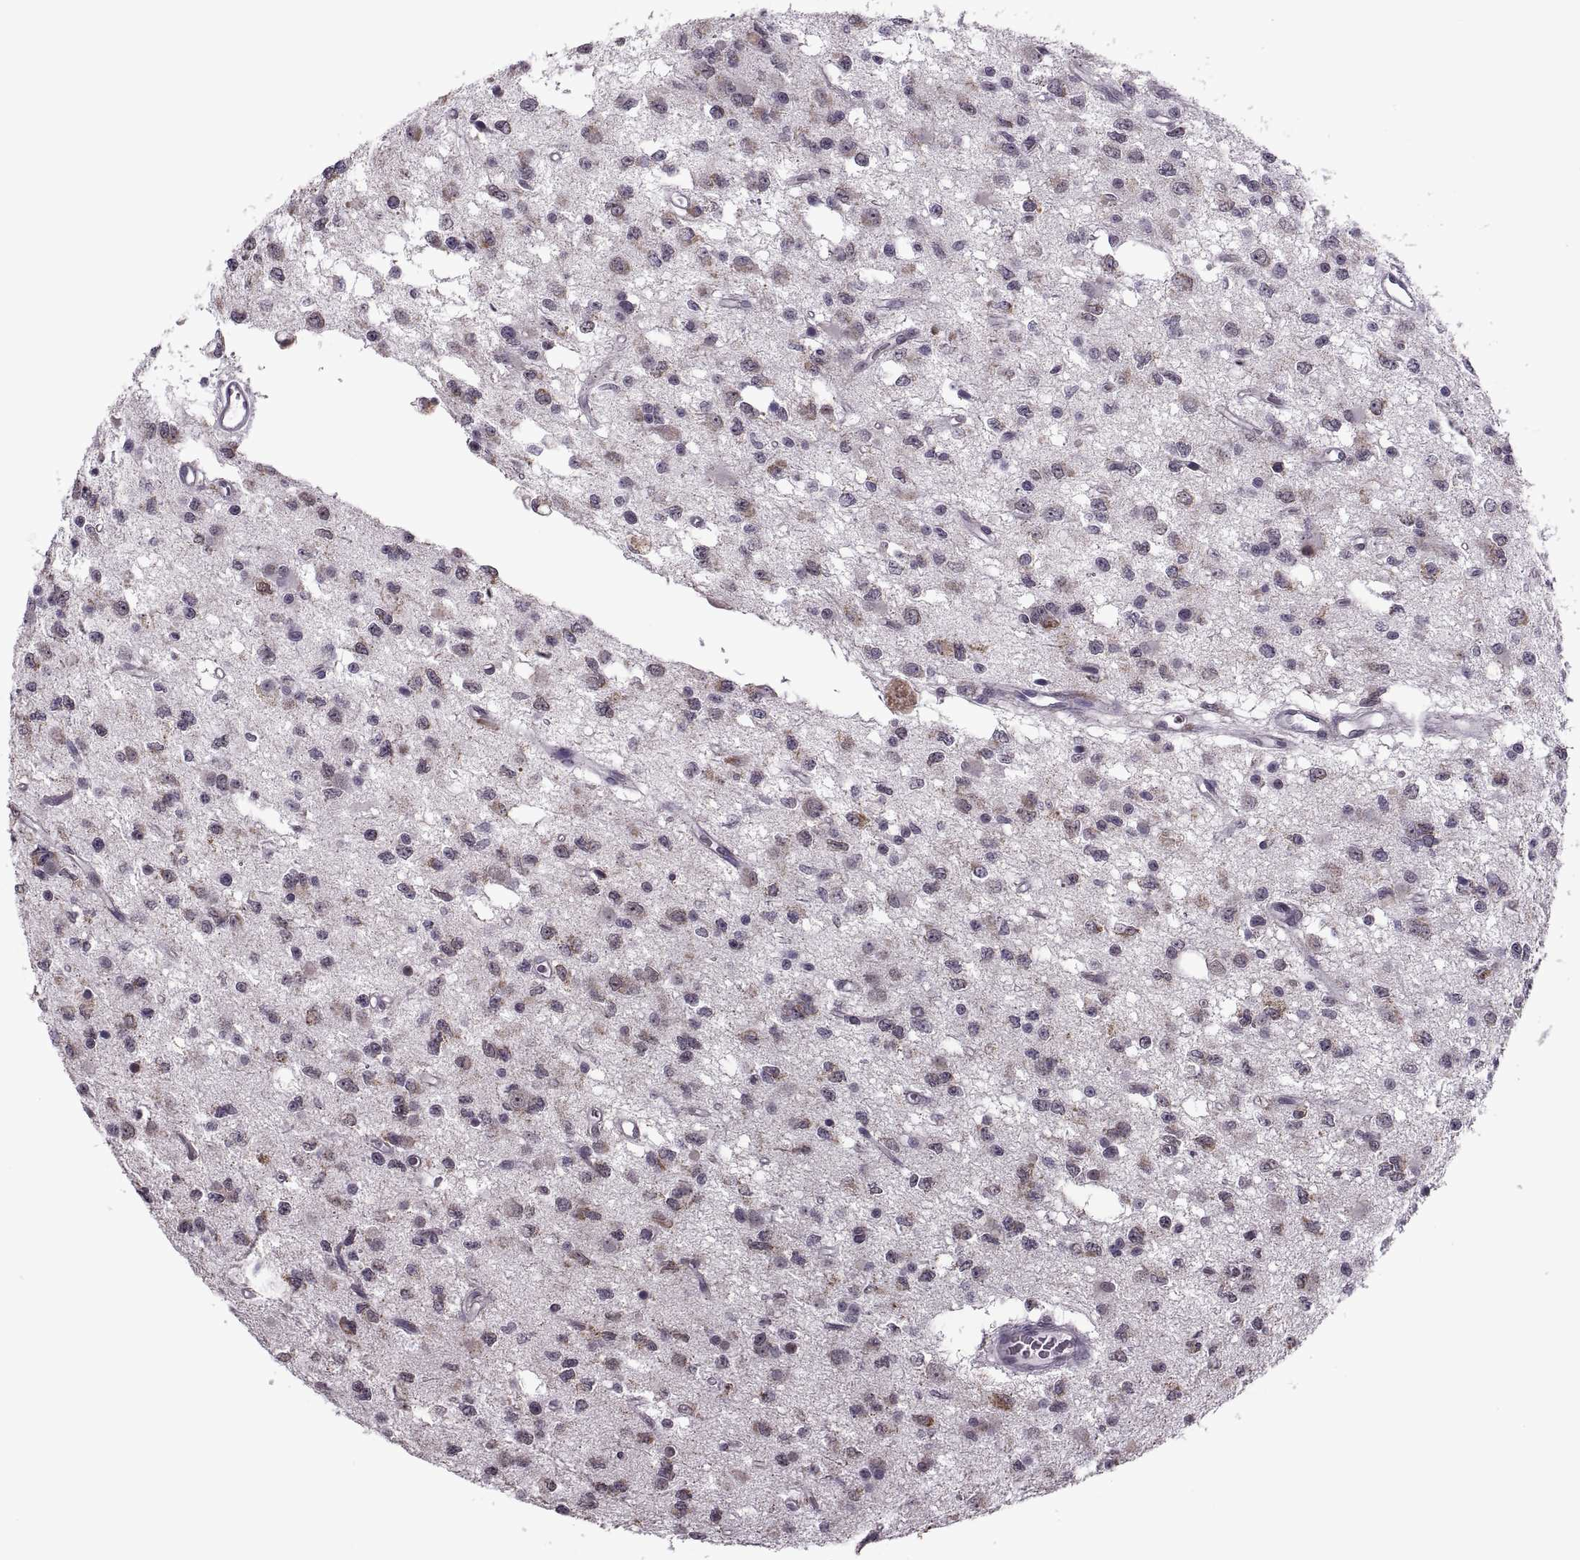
{"staining": {"intensity": "weak", "quantity": "<25%", "location": "cytoplasmic/membranous"}, "tissue": "glioma", "cell_type": "Tumor cells", "image_type": "cancer", "snomed": [{"axis": "morphology", "description": "Glioma, malignant, Low grade"}, {"axis": "topography", "description": "Brain"}], "caption": "A high-resolution image shows immunohistochemistry staining of malignant glioma (low-grade), which demonstrates no significant expression in tumor cells.", "gene": "PRSS37", "patient": {"sex": "female", "age": 45}}